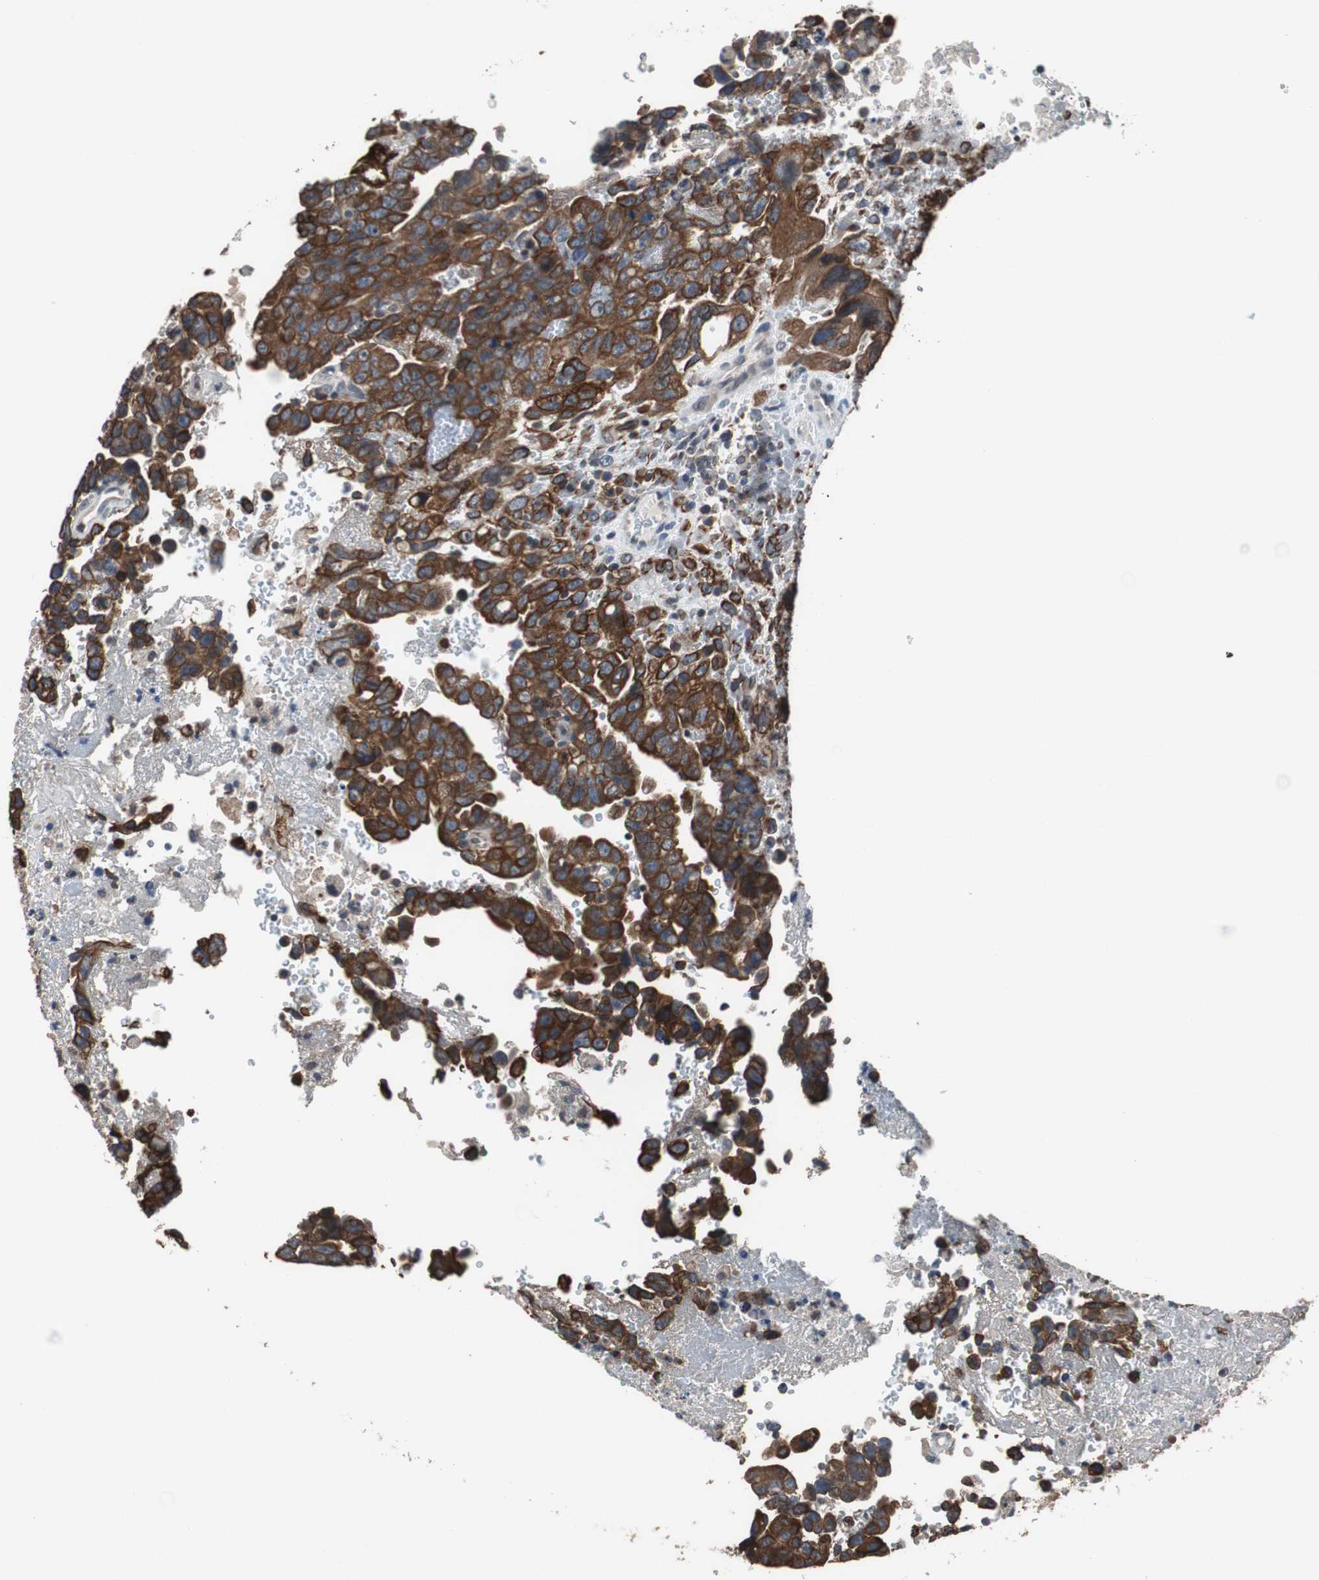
{"staining": {"intensity": "strong", "quantity": ">75%", "location": "cytoplasmic/membranous"}, "tissue": "testis cancer", "cell_type": "Tumor cells", "image_type": "cancer", "snomed": [{"axis": "morphology", "description": "Carcinoma, Embryonal, NOS"}, {"axis": "topography", "description": "Testis"}], "caption": "Immunohistochemical staining of testis cancer displays strong cytoplasmic/membranous protein expression in about >75% of tumor cells.", "gene": "USP10", "patient": {"sex": "male", "age": 28}}